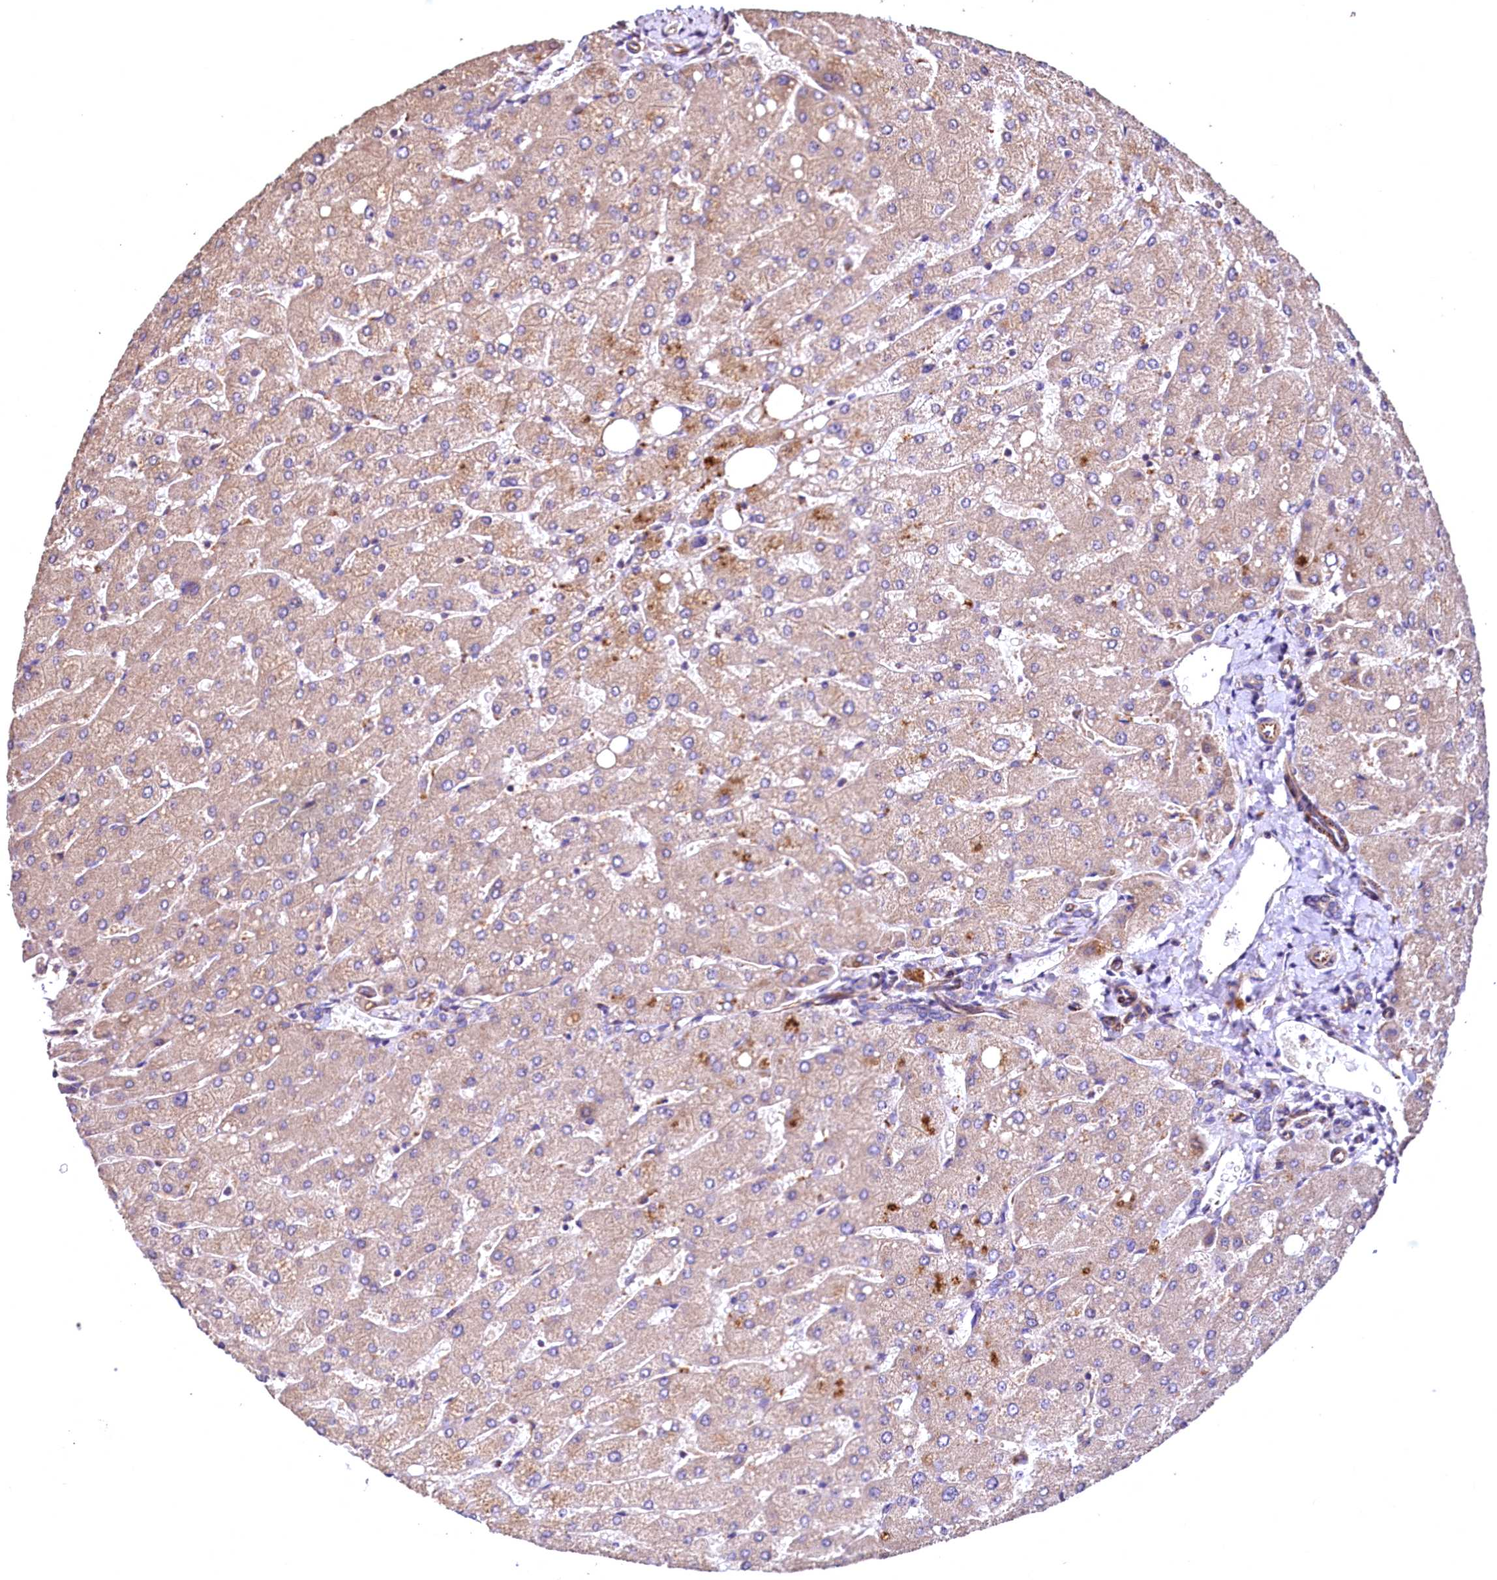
{"staining": {"intensity": "moderate", "quantity": "25%-75%", "location": "cytoplasmic/membranous"}, "tissue": "liver", "cell_type": "Cholangiocytes", "image_type": "normal", "snomed": [{"axis": "morphology", "description": "Normal tissue, NOS"}, {"axis": "topography", "description": "Liver"}], "caption": "Immunohistochemical staining of unremarkable human liver displays 25%-75% levels of moderate cytoplasmic/membranous protein expression in about 25%-75% of cholangiocytes. (IHC, brightfield microscopy, high magnification).", "gene": "RASSF1", "patient": {"sex": "male", "age": 55}}